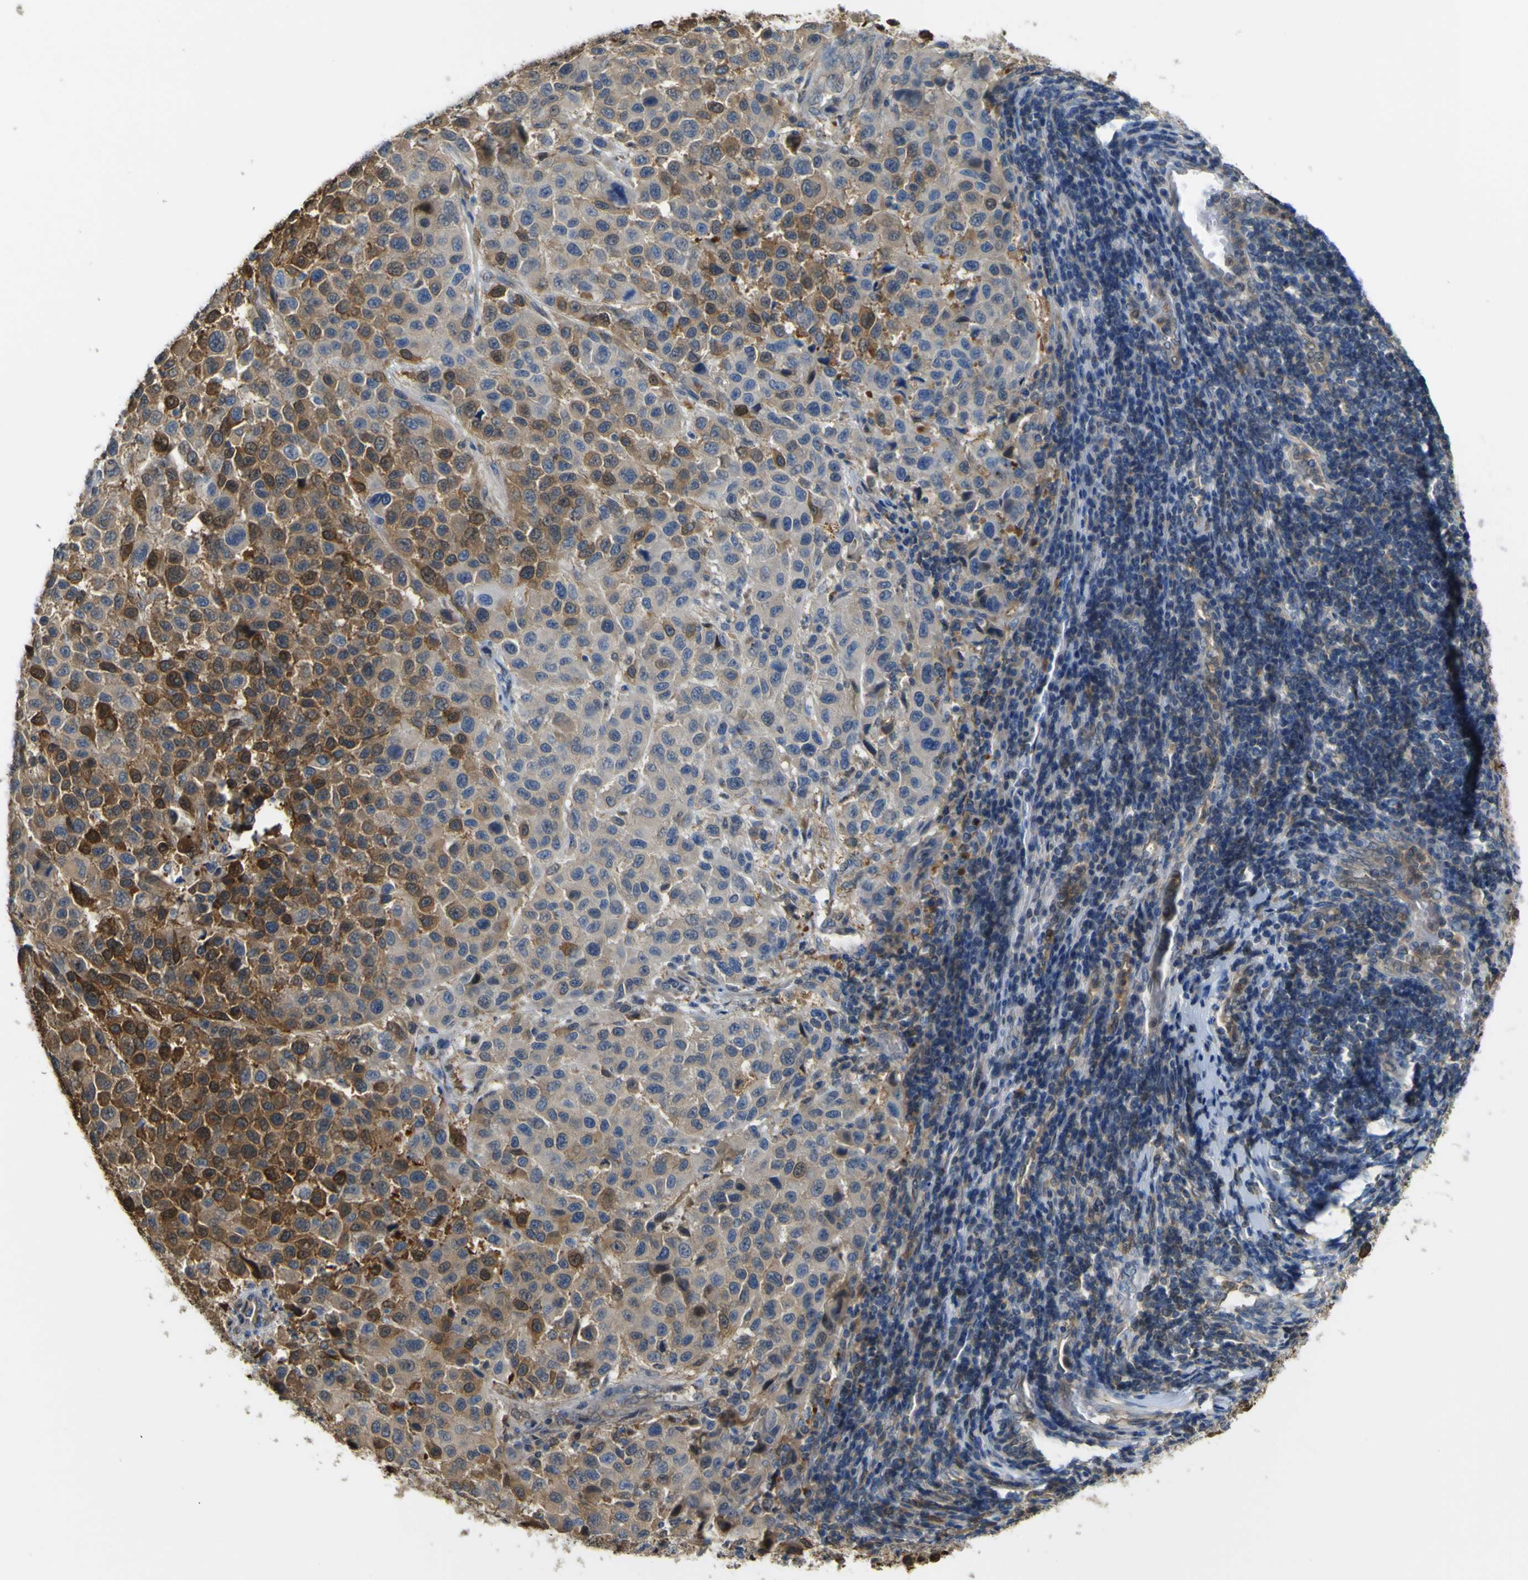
{"staining": {"intensity": "moderate", "quantity": "25%-75%", "location": "cytoplasmic/membranous,nuclear"}, "tissue": "melanoma", "cell_type": "Tumor cells", "image_type": "cancer", "snomed": [{"axis": "morphology", "description": "Malignant melanoma, Metastatic site"}, {"axis": "topography", "description": "Lymph node"}], "caption": "Protein staining of melanoma tissue displays moderate cytoplasmic/membranous and nuclear positivity in approximately 25%-75% of tumor cells.", "gene": "ABHD3", "patient": {"sex": "male", "age": 61}}